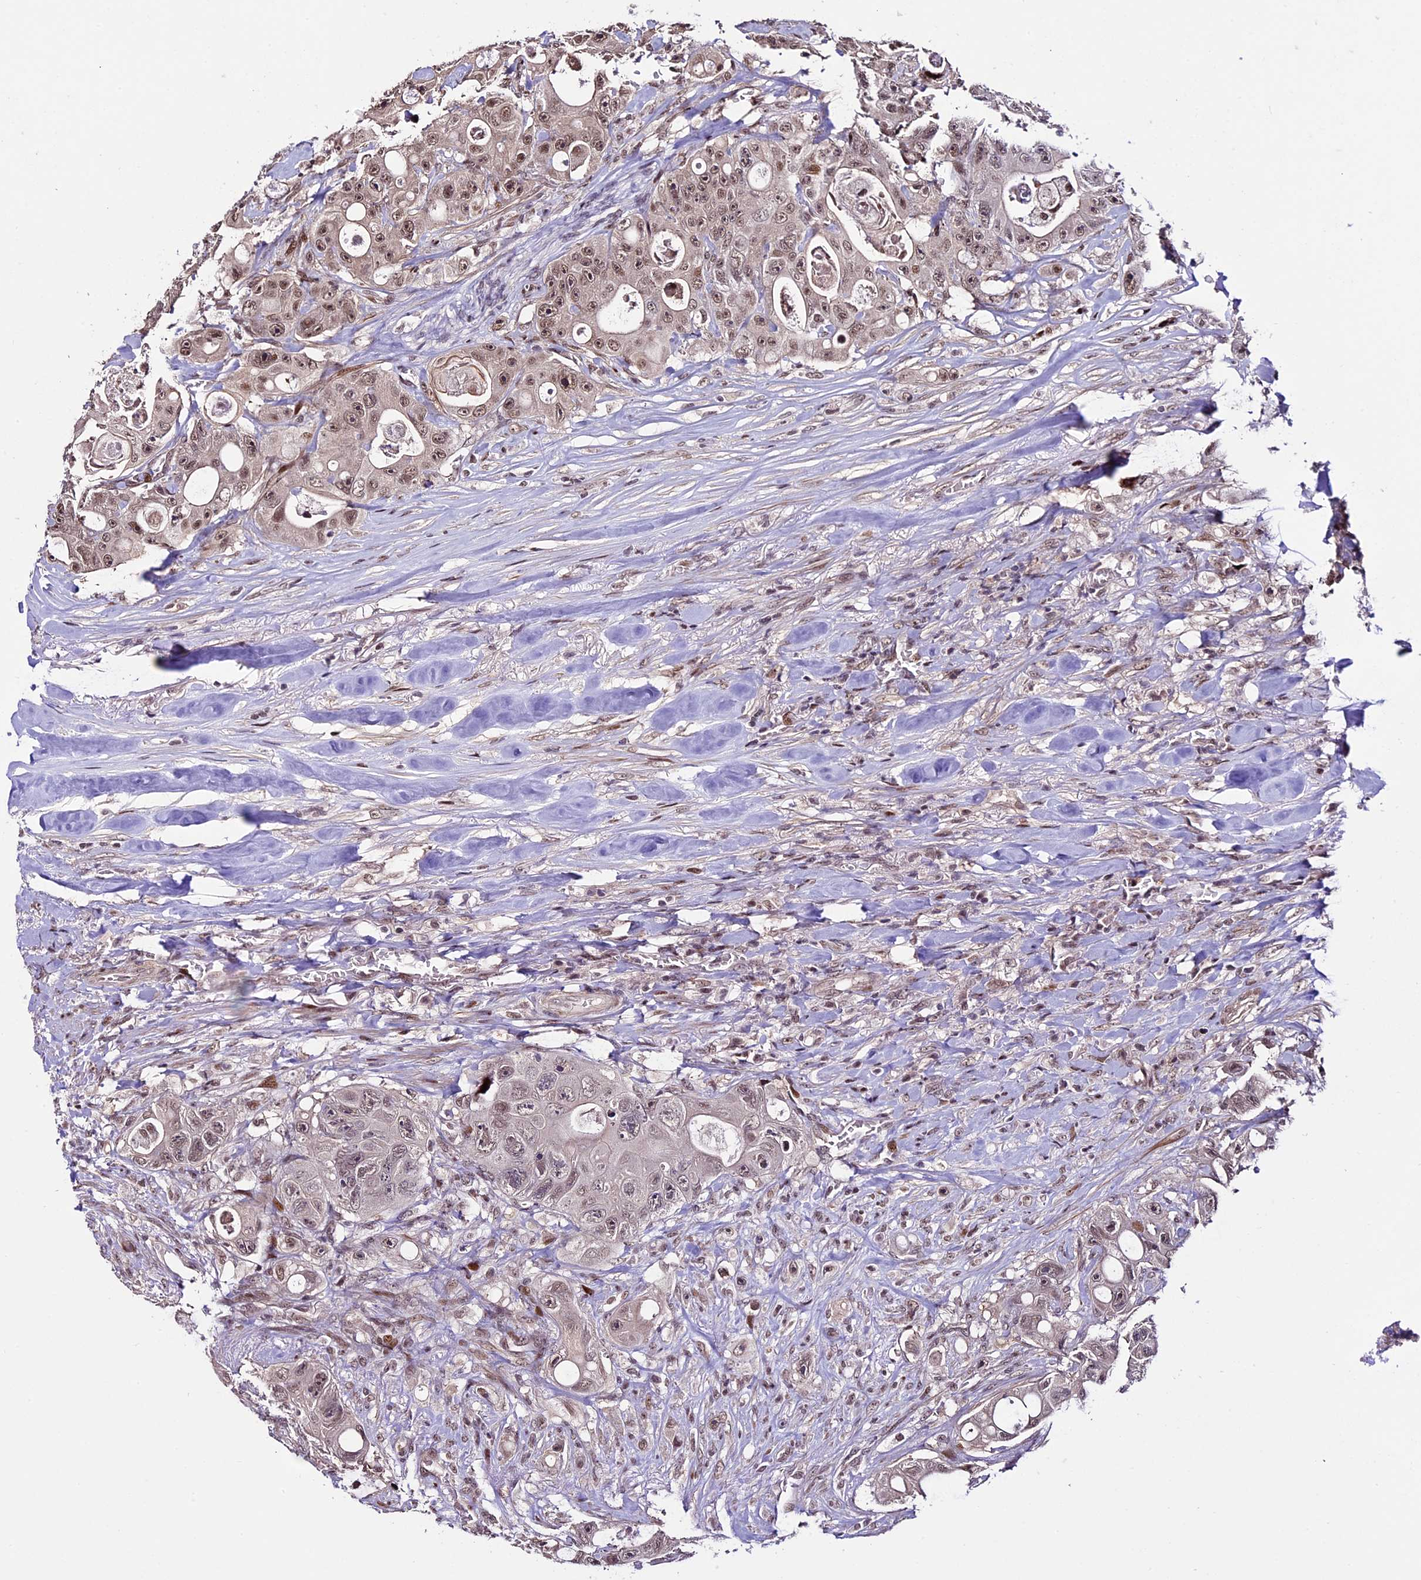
{"staining": {"intensity": "moderate", "quantity": "25%-75%", "location": "nuclear"}, "tissue": "colorectal cancer", "cell_type": "Tumor cells", "image_type": "cancer", "snomed": [{"axis": "morphology", "description": "Adenocarcinoma, NOS"}, {"axis": "topography", "description": "Colon"}], "caption": "Immunohistochemical staining of human colorectal cancer reveals medium levels of moderate nuclear protein expression in approximately 25%-75% of tumor cells.", "gene": "TCP11L2", "patient": {"sex": "female", "age": 46}}